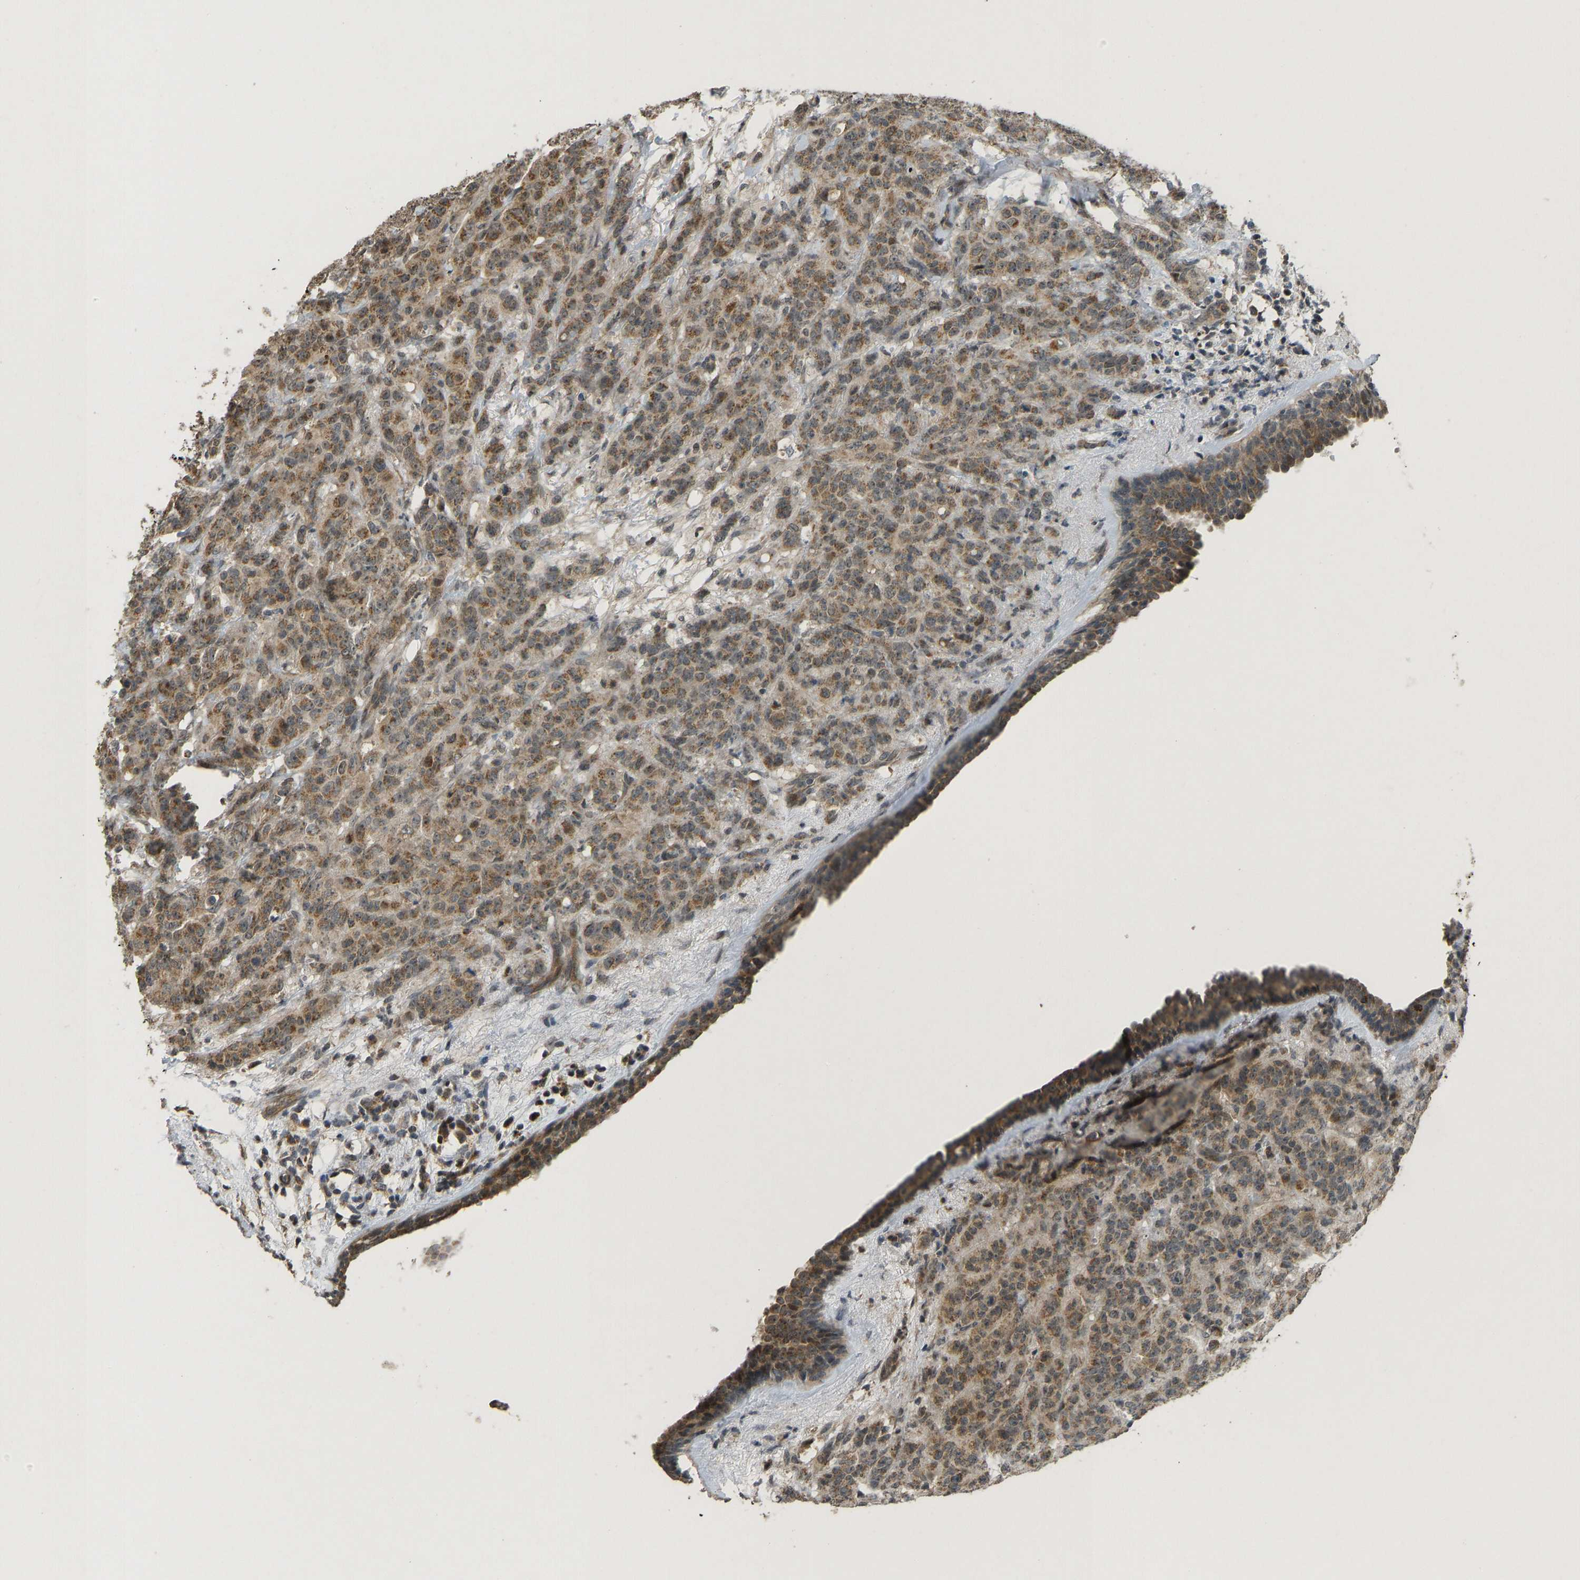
{"staining": {"intensity": "moderate", "quantity": ">75%", "location": "cytoplasmic/membranous"}, "tissue": "breast cancer", "cell_type": "Tumor cells", "image_type": "cancer", "snomed": [{"axis": "morphology", "description": "Normal tissue, NOS"}, {"axis": "morphology", "description": "Duct carcinoma"}, {"axis": "topography", "description": "Breast"}], "caption": "Tumor cells reveal moderate cytoplasmic/membranous expression in about >75% of cells in breast cancer.", "gene": "ACADS", "patient": {"sex": "female", "age": 40}}